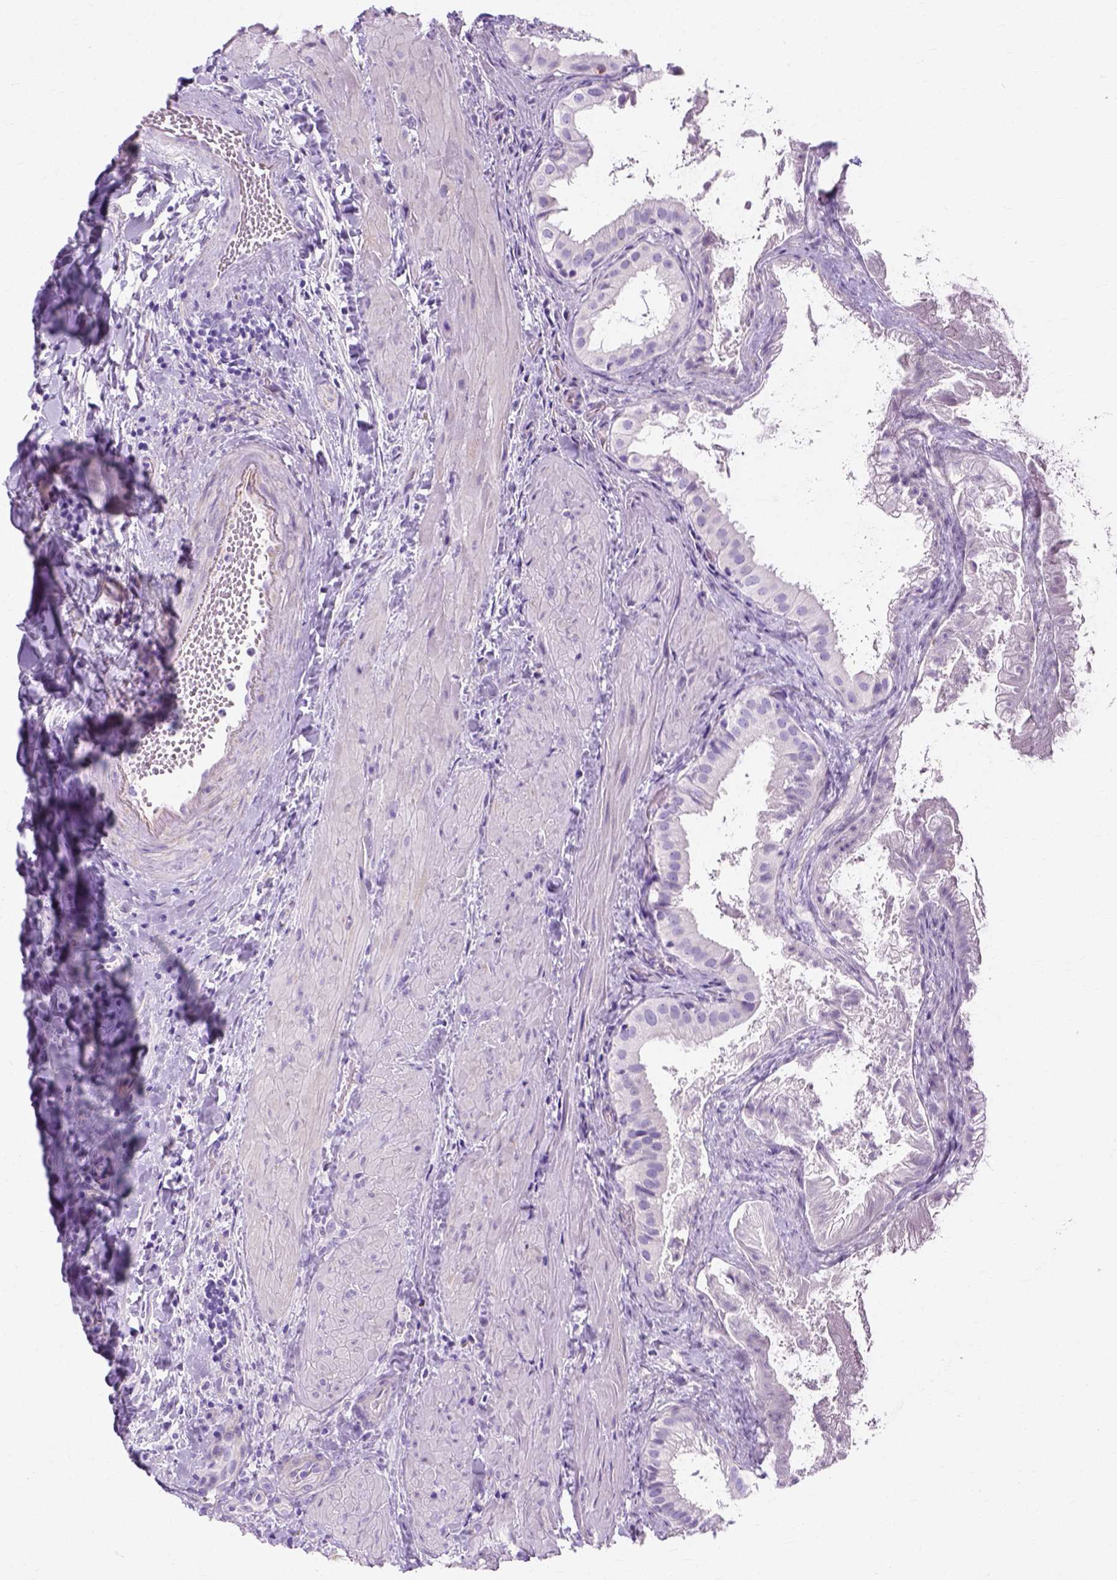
{"staining": {"intensity": "negative", "quantity": "none", "location": "none"}, "tissue": "gallbladder", "cell_type": "Glandular cells", "image_type": "normal", "snomed": [{"axis": "morphology", "description": "Normal tissue, NOS"}, {"axis": "topography", "description": "Gallbladder"}], "caption": "Gallbladder was stained to show a protein in brown. There is no significant expression in glandular cells.", "gene": "MYH15", "patient": {"sex": "male", "age": 70}}